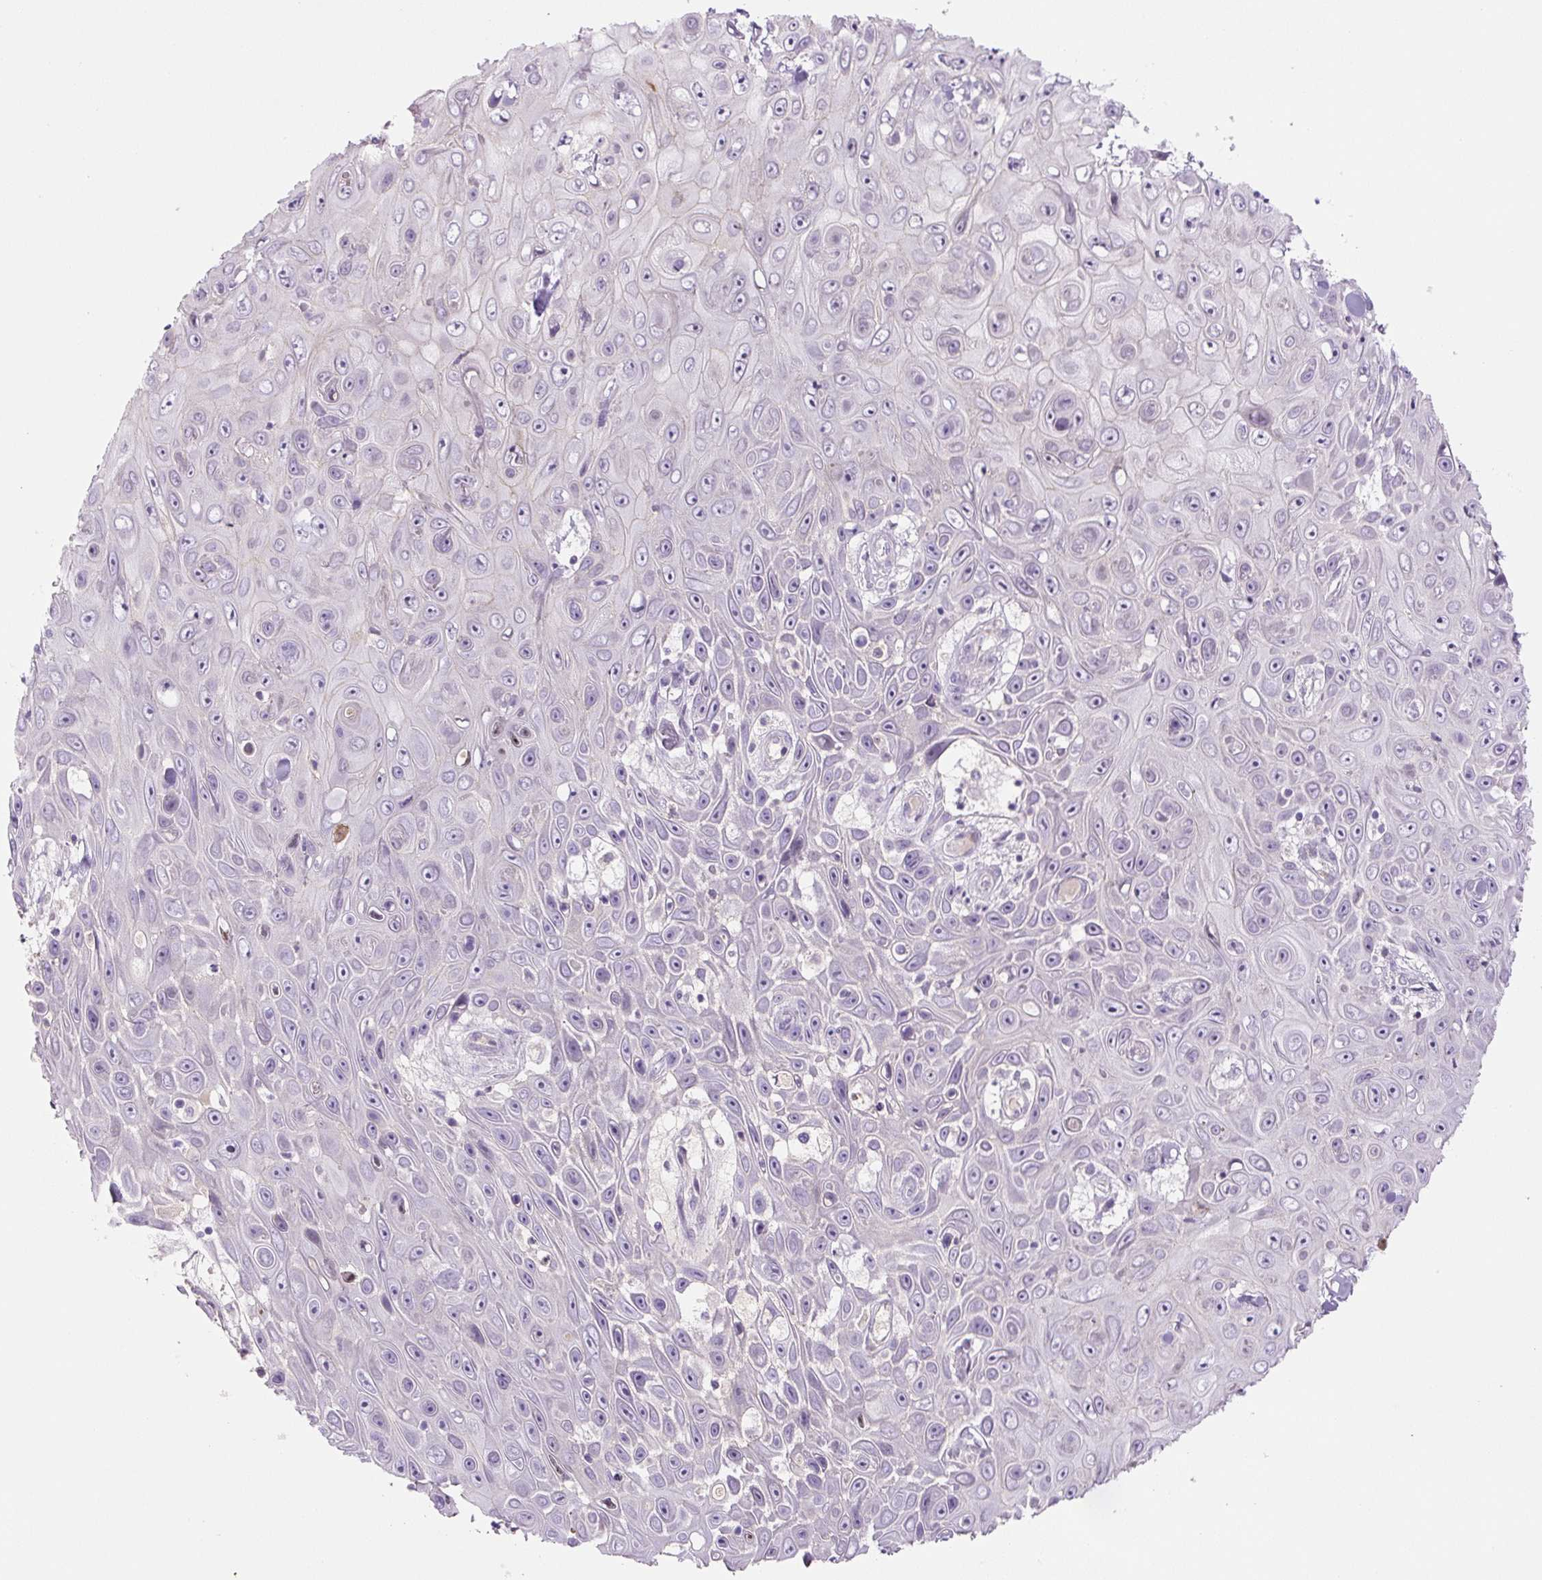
{"staining": {"intensity": "negative", "quantity": "none", "location": "none"}, "tissue": "skin cancer", "cell_type": "Tumor cells", "image_type": "cancer", "snomed": [{"axis": "morphology", "description": "Squamous cell carcinoma, NOS"}, {"axis": "topography", "description": "Skin"}], "caption": "DAB (3,3'-diaminobenzidine) immunohistochemical staining of squamous cell carcinoma (skin) shows no significant staining in tumor cells. (Stains: DAB (3,3'-diaminobenzidine) immunohistochemistry with hematoxylin counter stain, Microscopy: brightfield microscopy at high magnification).", "gene": "PRM1", "patient": {"sex": "male", "age": 82}}